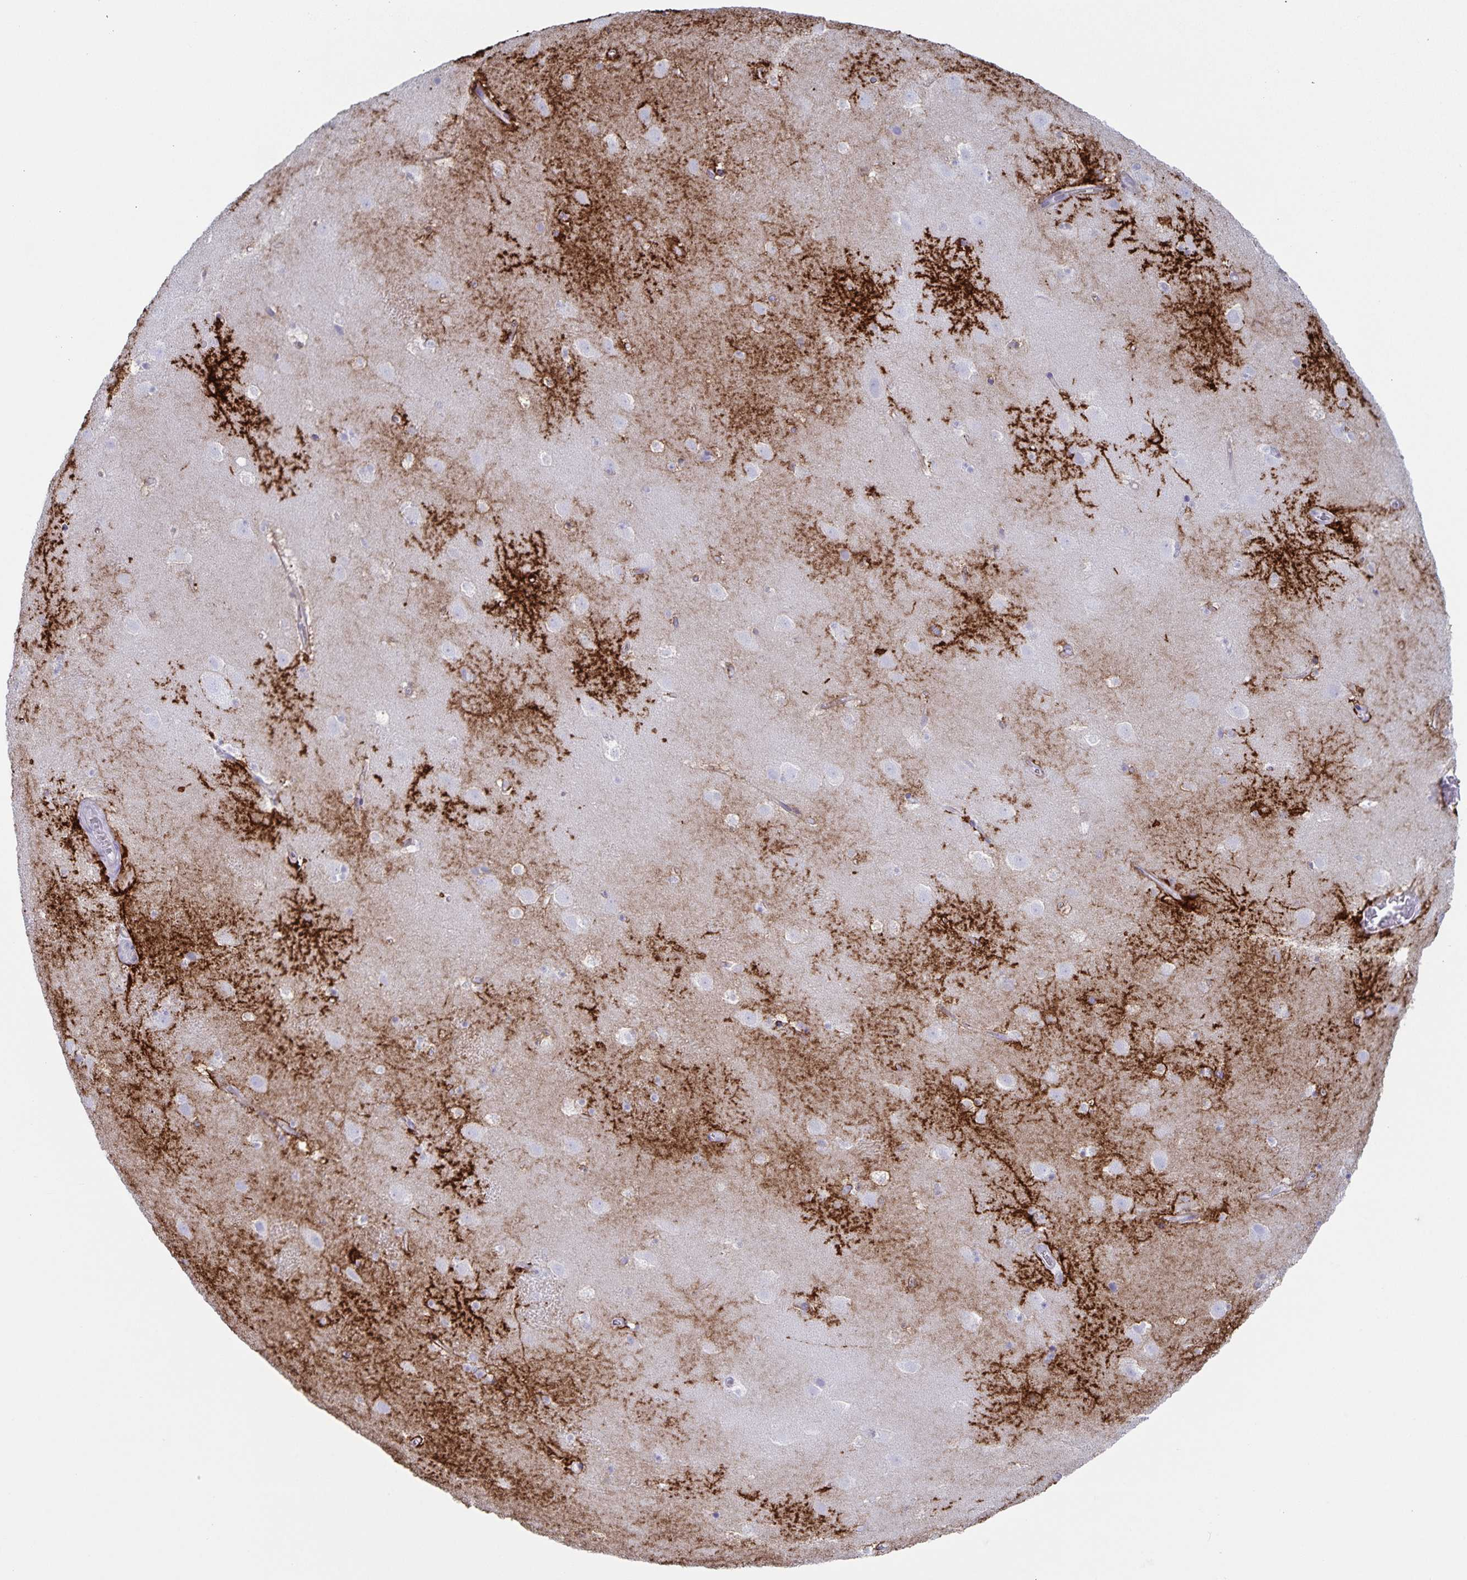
{"staining": {"intensity": "strong", "quantity": "<25%", "location": "cytoplasmic/membranous"}, "tissue": "caudate", "cell_type": "Glial cells", "image_type": "normal", "snomed": [{"axis": "morphology", "description": "Normal tissue, NOS"}, {"axis": "topography", "description": "Lateral ventricle wall"}], "caption": "Immunohistochemical staining of unremarkable caudate shows <25% levels of strong cytoplasmic/membranous protein positivity in about <25% of glial cells.", "gene": "AQP4", "patient": {"sex": "male", "age": 37}}